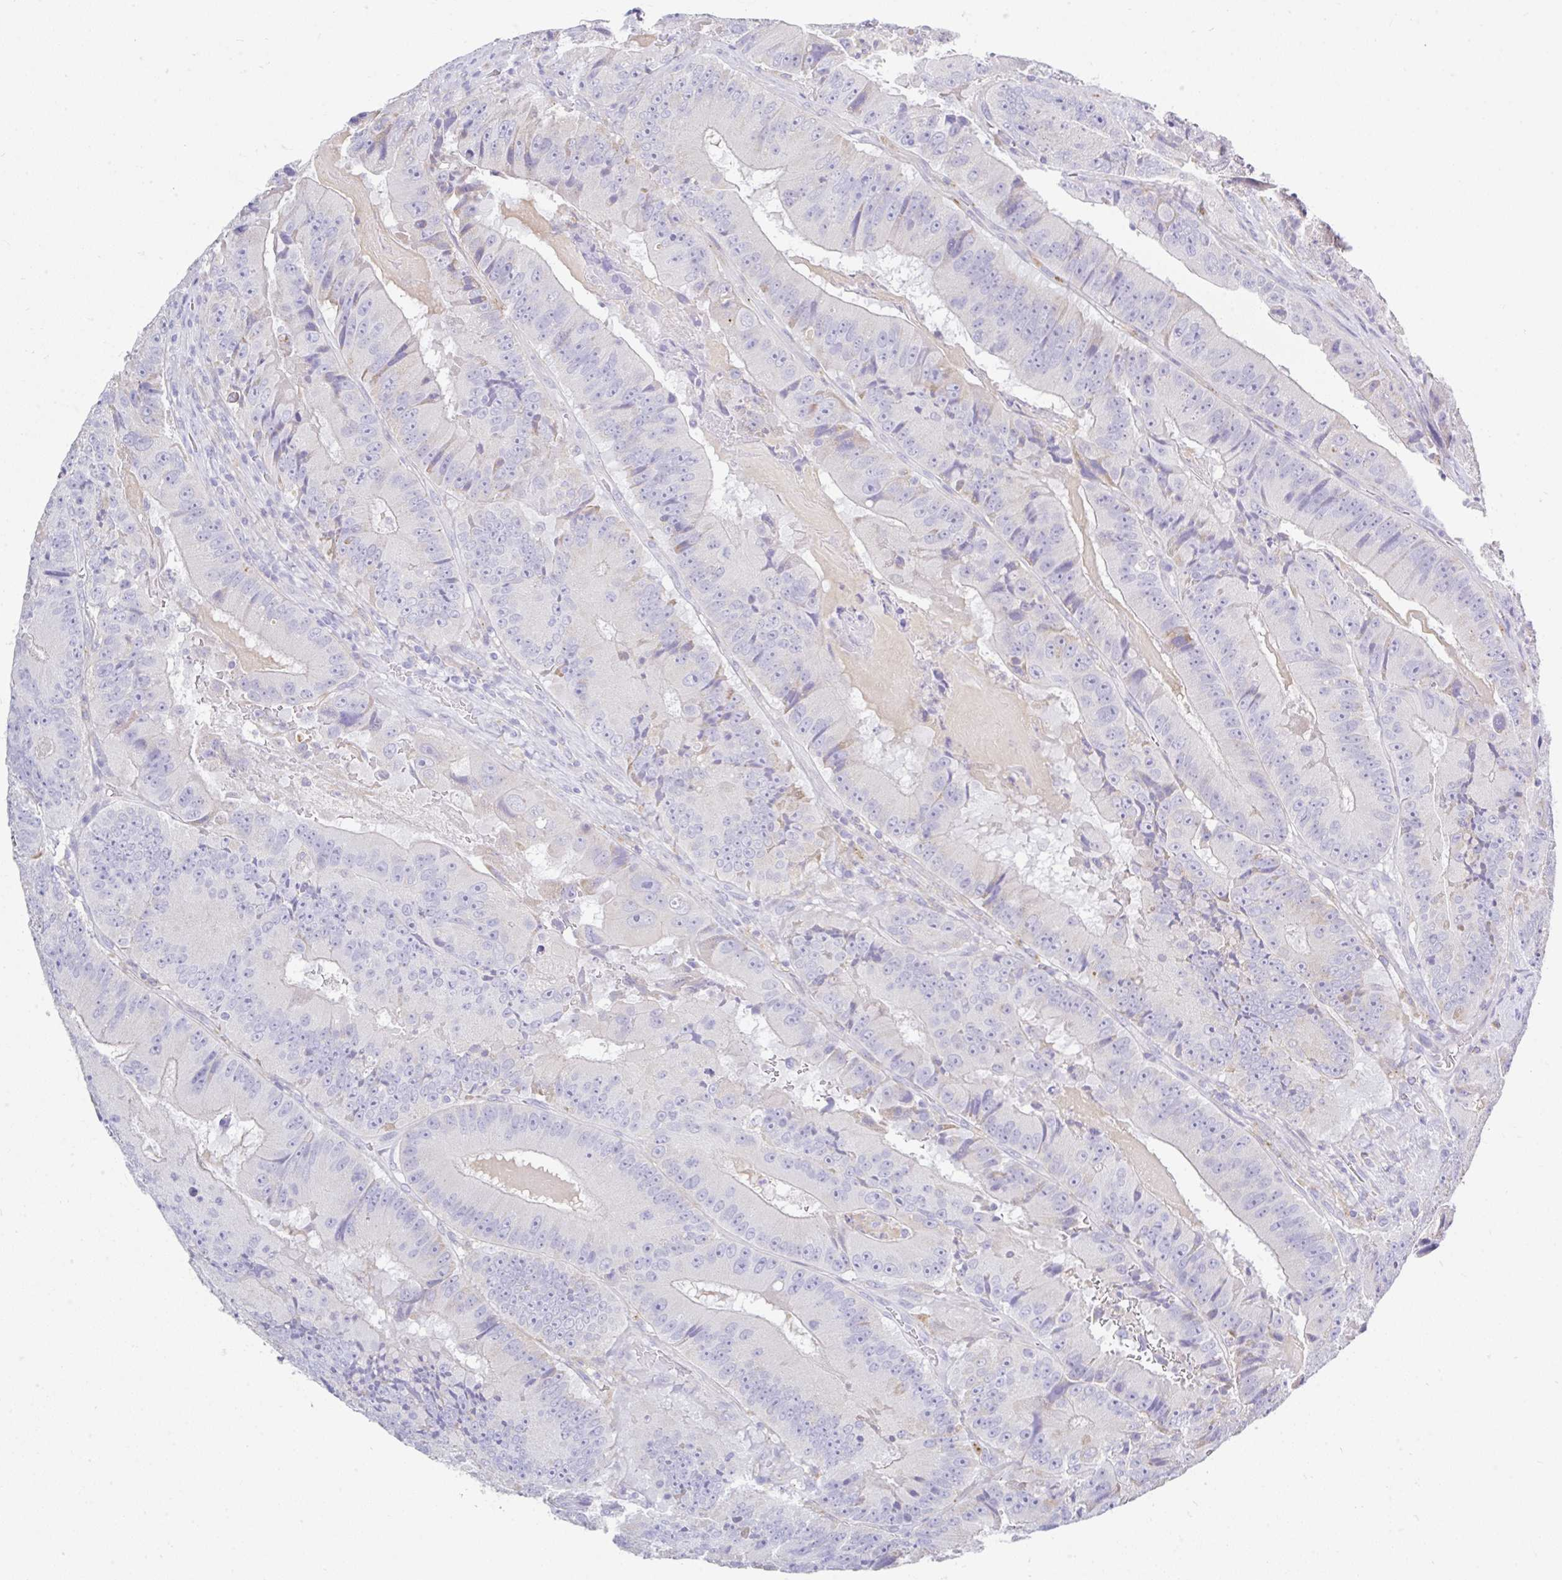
{"staining": {"intensity": "negative", "quantity": "none", "location": "none"}, "tissue": "colorectal cancer", "cell_type": "Tumor cells", "image_type": "cancer", "snomed": [{"axis": "morphology", "description": "Adenocarcinoma, NOS"}, {"axis": "topography", "description": "Colon"}], "caption": "Immunohistochemistry (IHC) of human colorectal adenocarcinoma displays no expression in tumor cells. The staining is performed using DAB (3,3'-diaminobenzidine) brown chromogen with nuclei counter-stained in using hematoxylin.", "gene": "ZNF33A", "patient": {"sex": "female", "age": 86}}